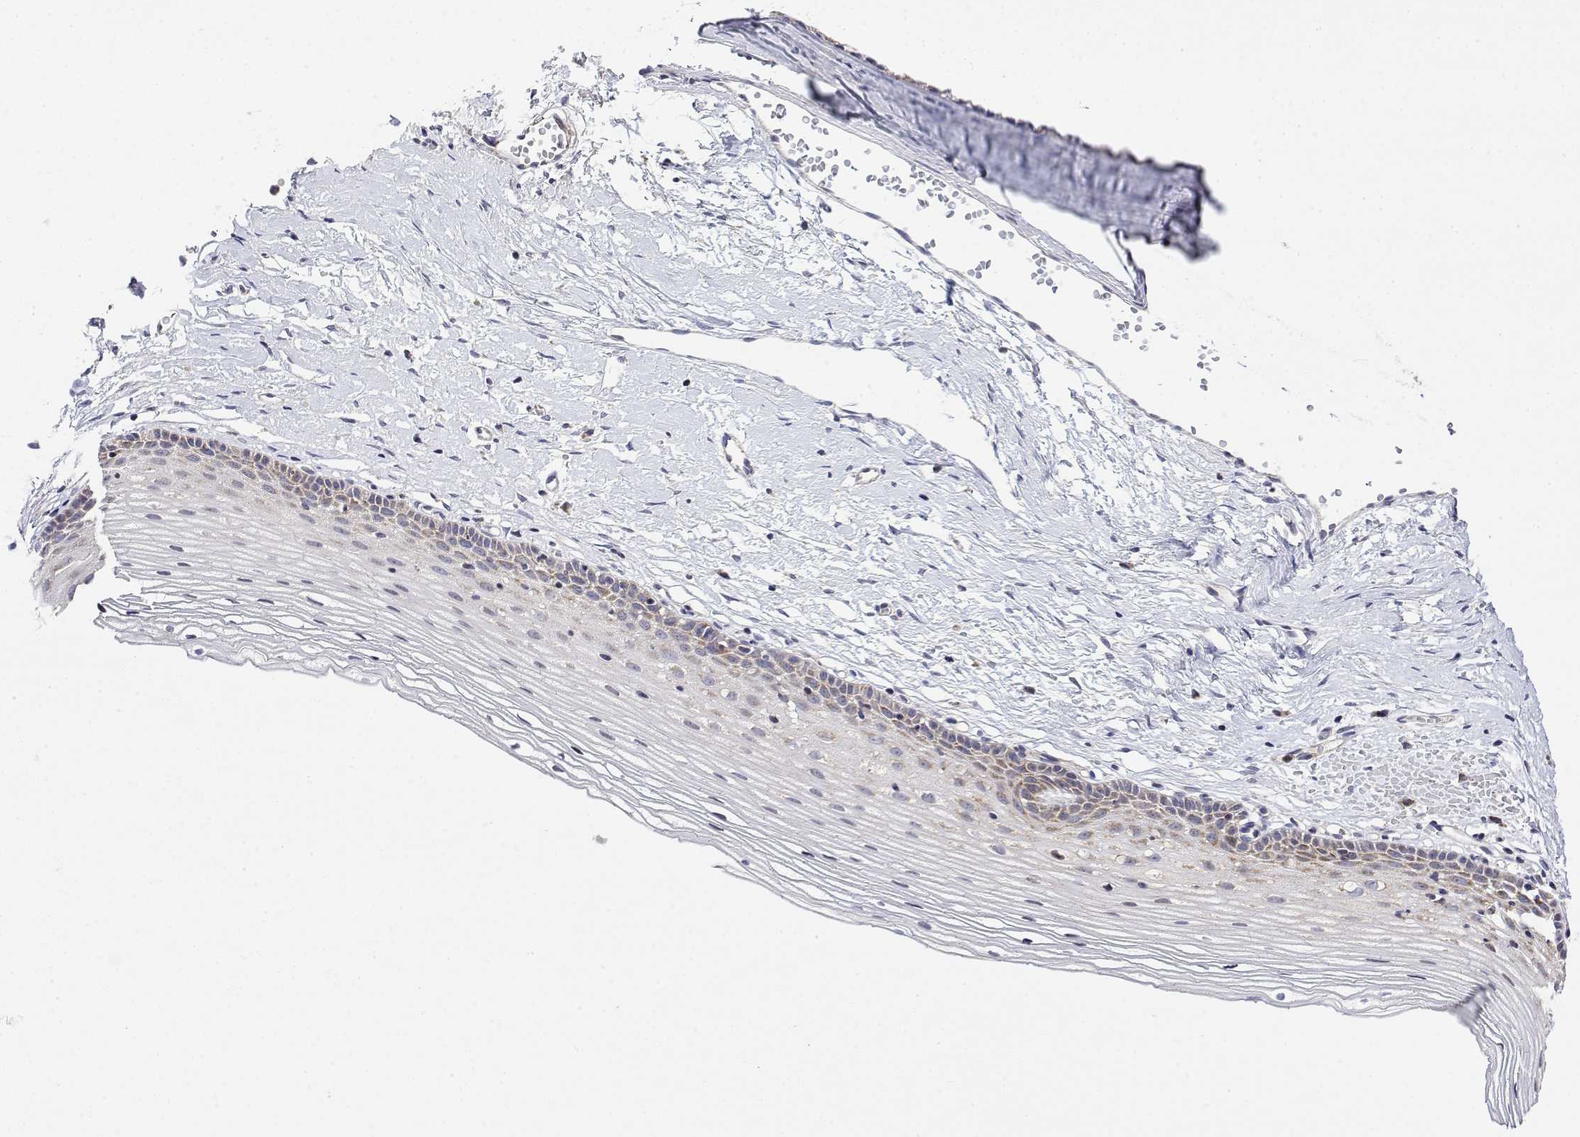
{"staining": {"intensity": "weak", "quantity": ">75%", "location": "cytoplasmic/membranous"}, "tissue": "cervix", "cell_type": "Glandular cells", "image_type": "normal", "snomed": [{"axis": "morphology", "description": "Normal tissue, NOS"}, {"axis": "topography", "description": "Cervix"}], "caption": "Normal cervix displays weak cytoplasmic/membranous expression in approximately >75% of glandular cells, visualized by immunohistochemistry. (DAB = brown stain, brightfield microscopy at high magnification).", "gene": "GADD45GIP1", "patient": {"sex": "female", "age": 40}}